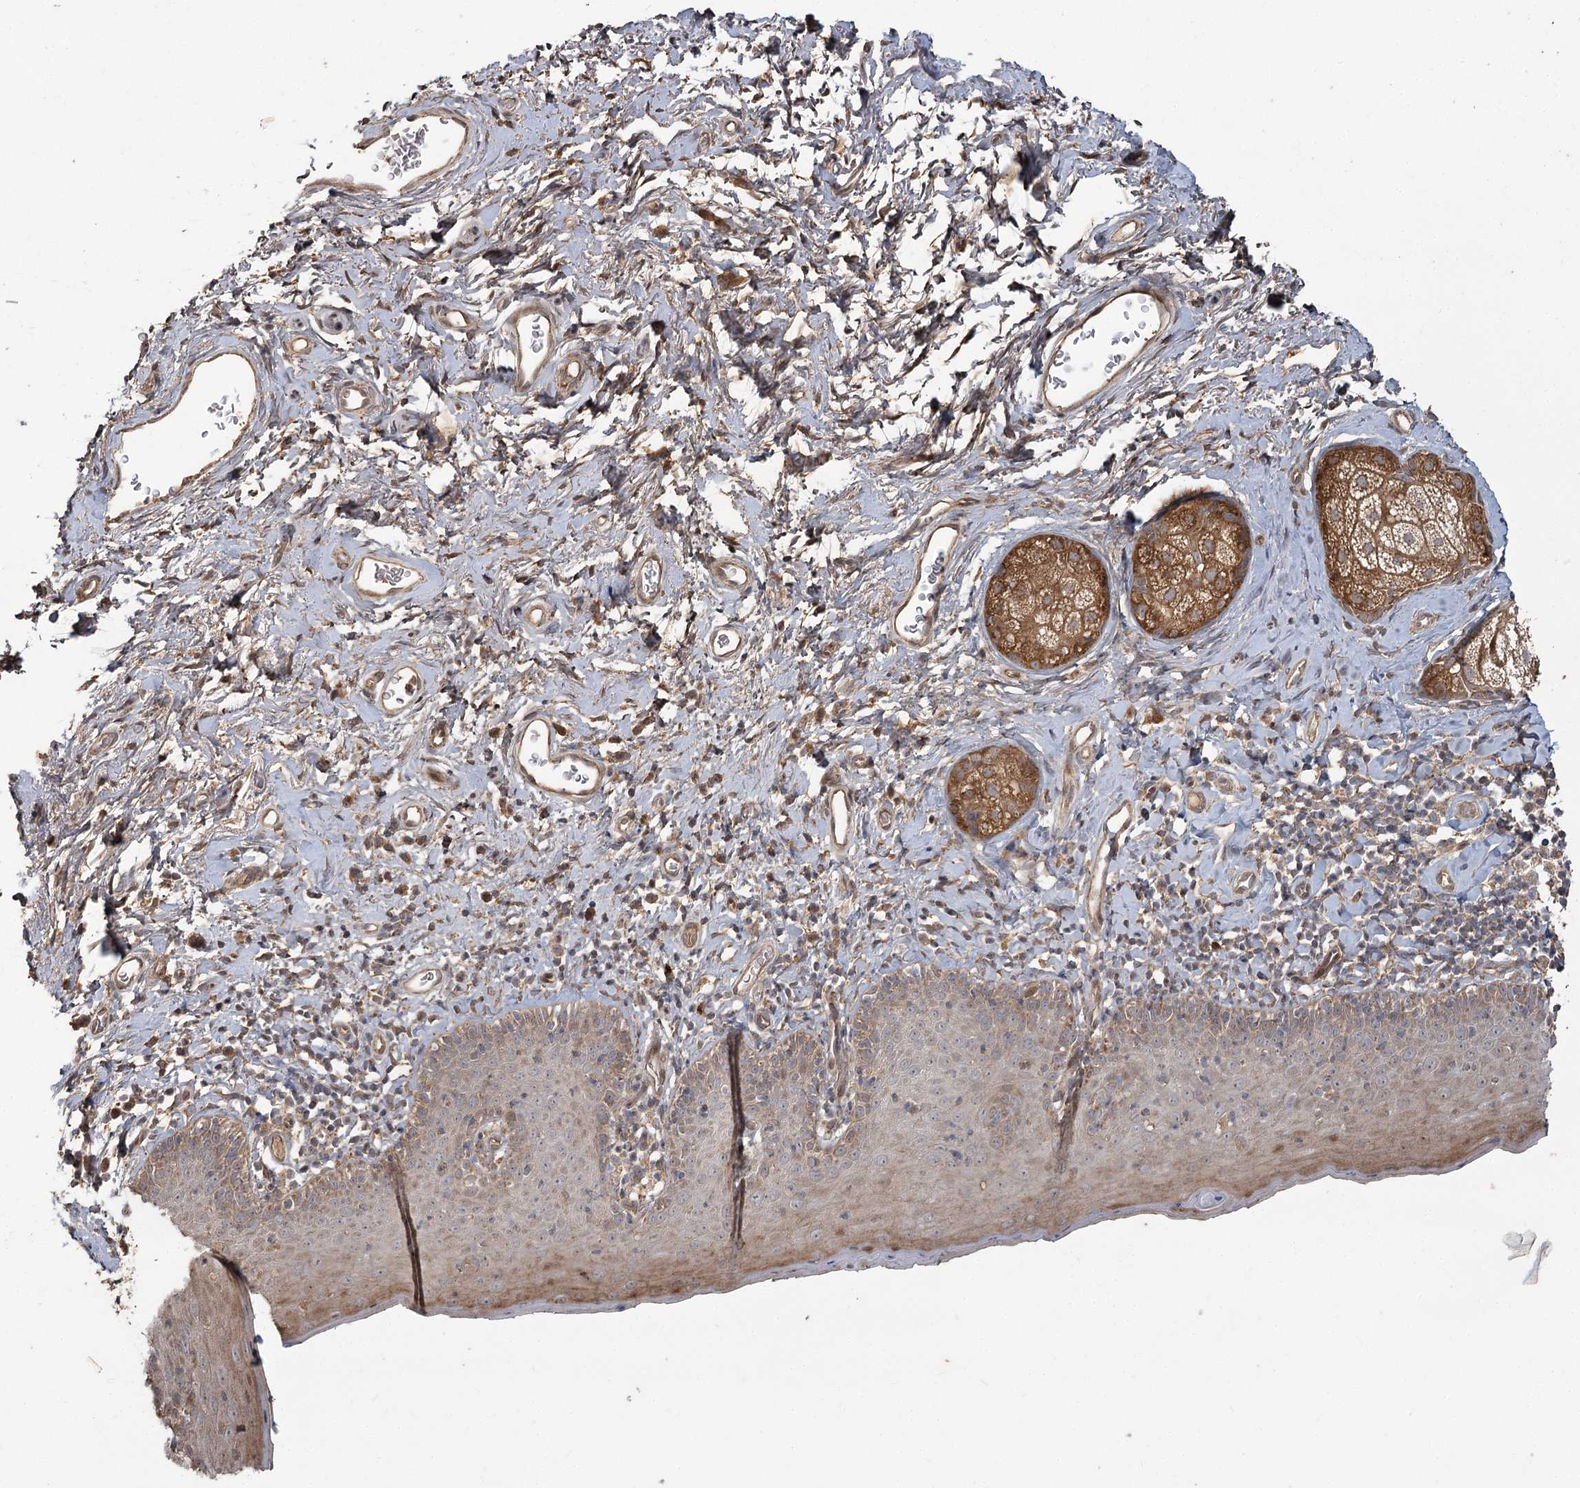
{"staining": {"intensity": "moderate", "quantity": "25%-75%", "location": "cytoplasmic/membranous"}, "tissue": "skin", "cell_type": "Epidermal cells", "image_type": "normal", "snomed": [{"axis": "morphology", "description": "Normal tissue, NOS"}, {"axis": "topography", "description": "Vulva"}], "caption": "Protein expression analysis of unremarkable skin reveals moderate cytoplasmic/membranous expression in about 25%-75% of epidermal cells.", "gene": "OBSL1", "patient": {"sex": "female", "age": 66}}